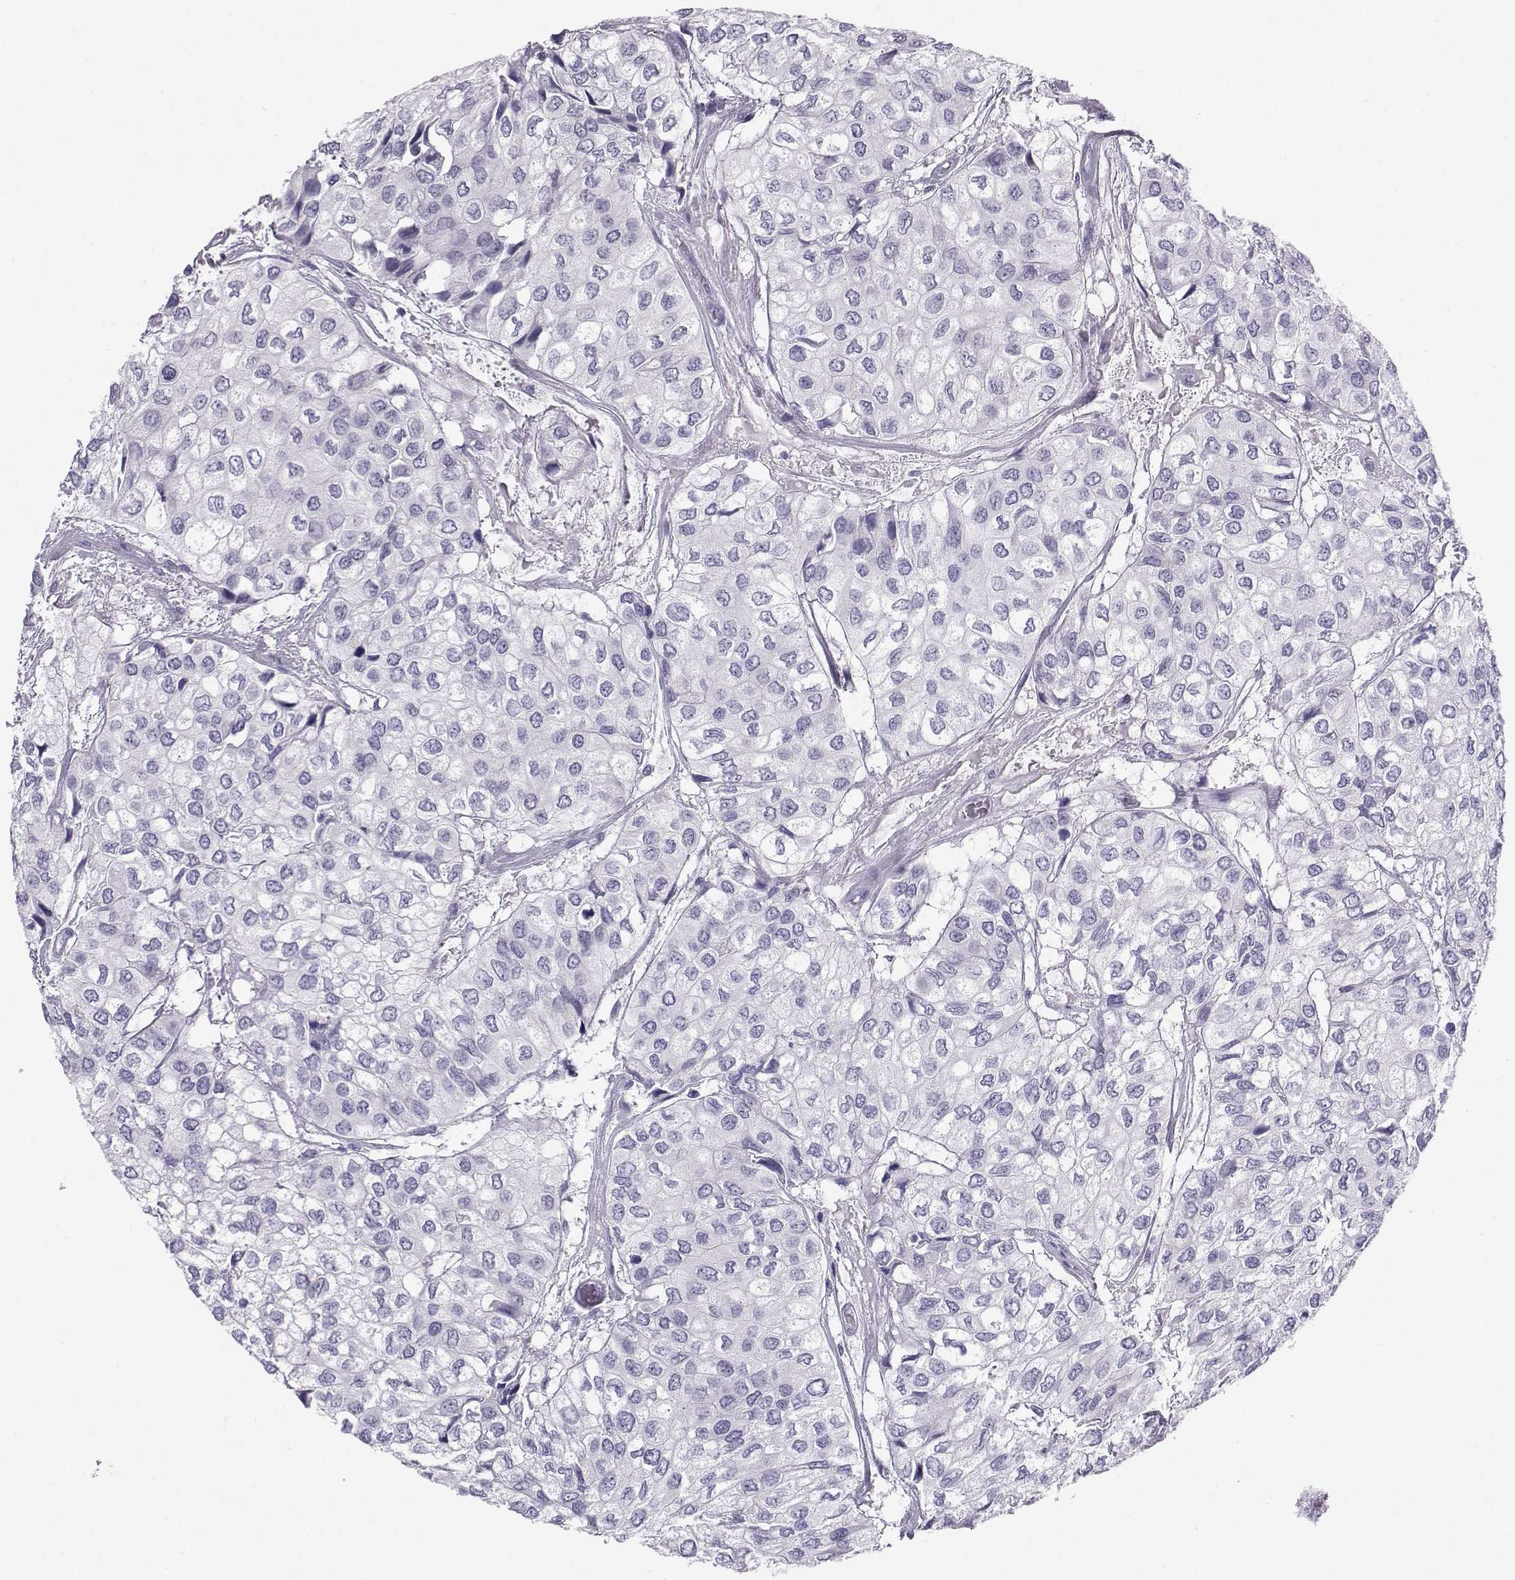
{"staining": {"intensity": "negative", "quantity": "none", "location": "none"}, "tissue": "urothelial cancer", "cell_type": "Tumor cells", "image_type": "cancer", "snomed": [{"axis": "morphology", "description": "Urothelial carcinoma, High grade"}, {"axis": "topography", "description": "Urinary bladder"}], "caption": "Photomicrograph shows no protein staining in tumor cells of urothelial cancer tissue.", "gene": "NEFL", "patient": {"sex": "male", "age": 73}}